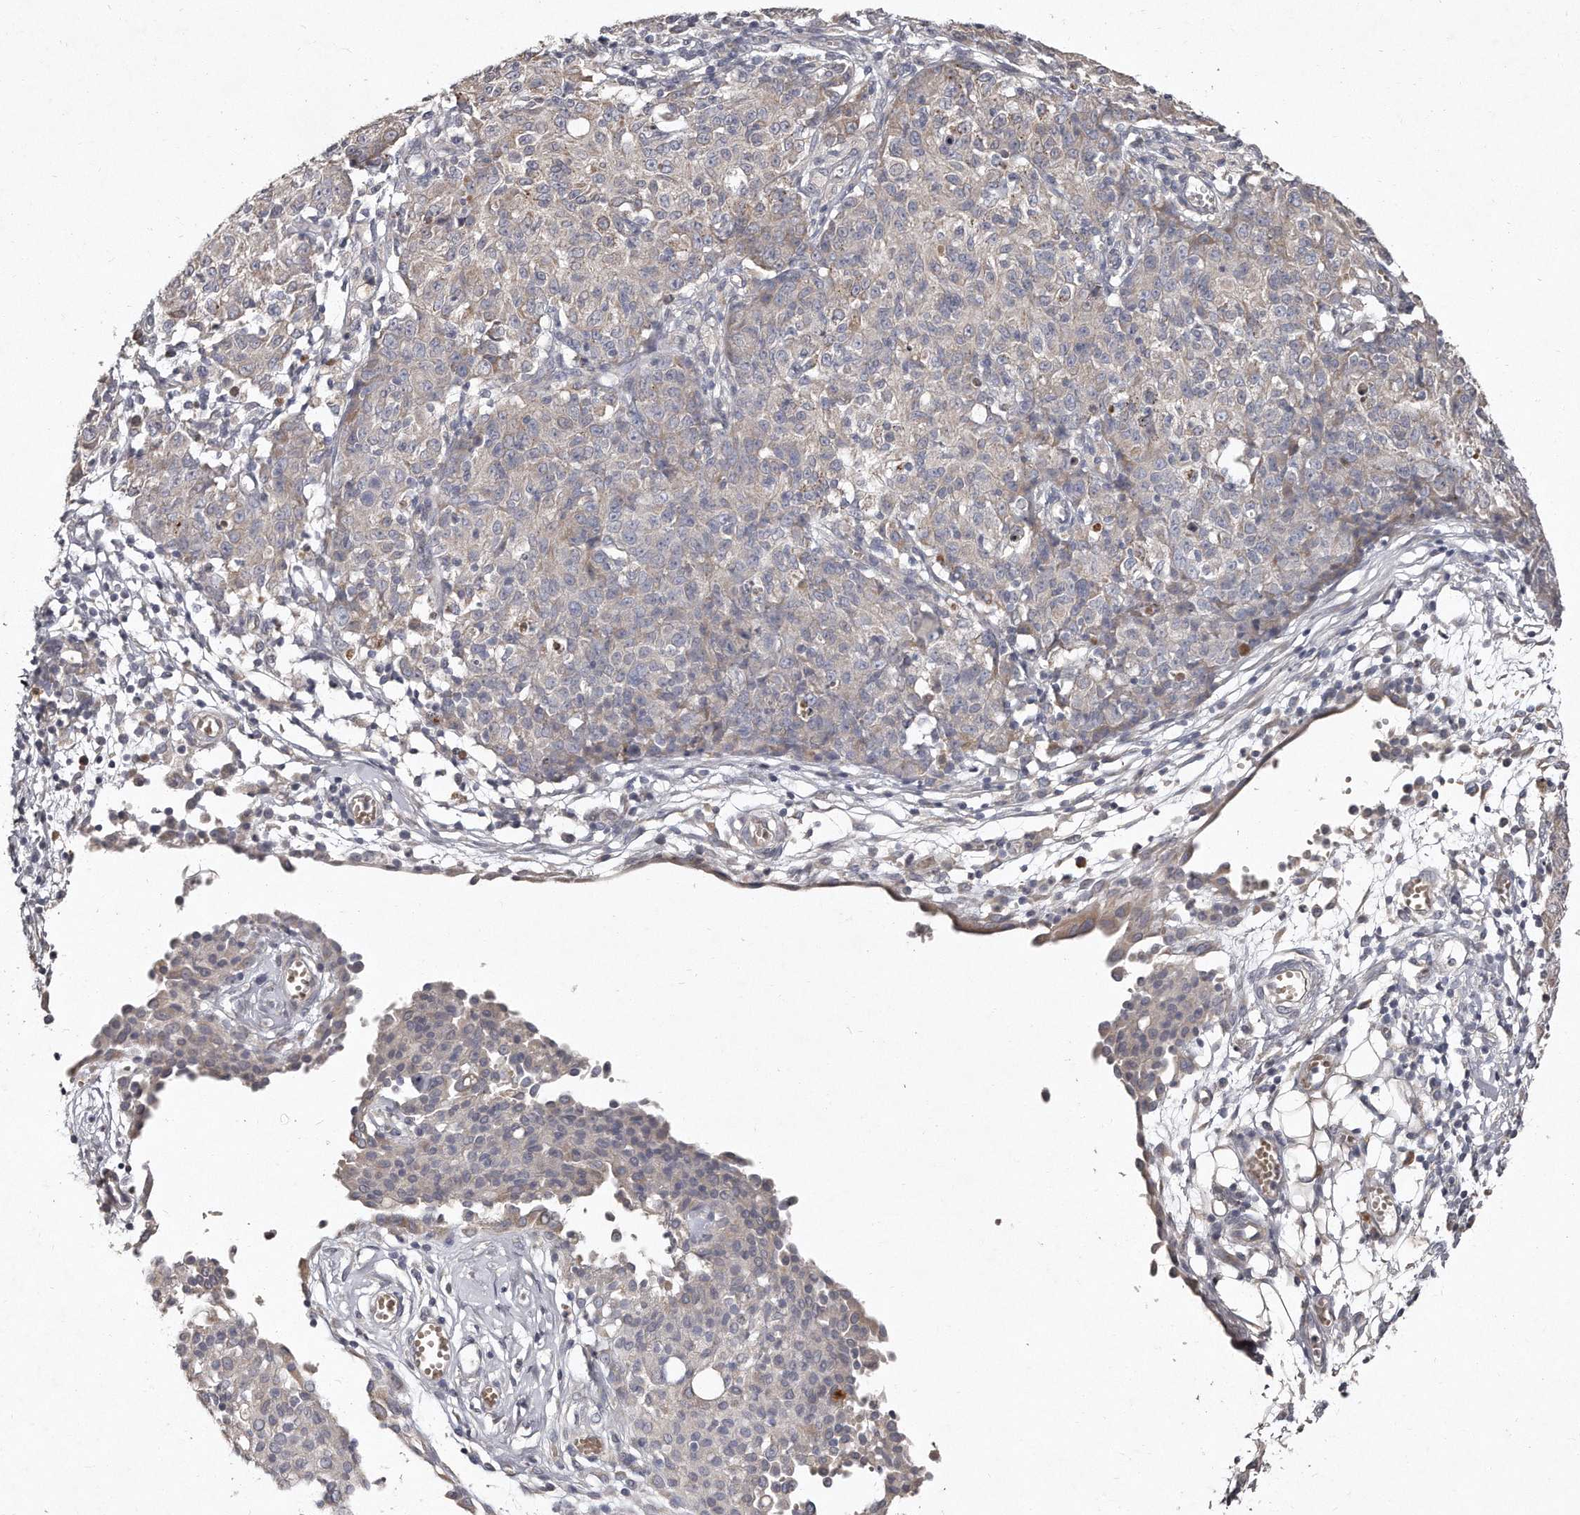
{"staining": {"intensity": "weak", "quantity": "<25%", "location": "cytoplasmic/membranous"}, "tissue": "ovarian cancer", "cell_type": "Tumor cells", "image_type": "cancer", "snomed": [{"axis": "morphology", "description": "Carcinoma, endometroid"}, {"axis": "topography", "description": "Ovary"}], "caption": "An immunohistochemistry (IHC) micrograph of ovarian endometroid carcinoma is shown. There is no staining in tumor cells of ovarian endometroid carcinoma.", "gene": "TECR", "patient": {"sex": "female", "age": 42}}